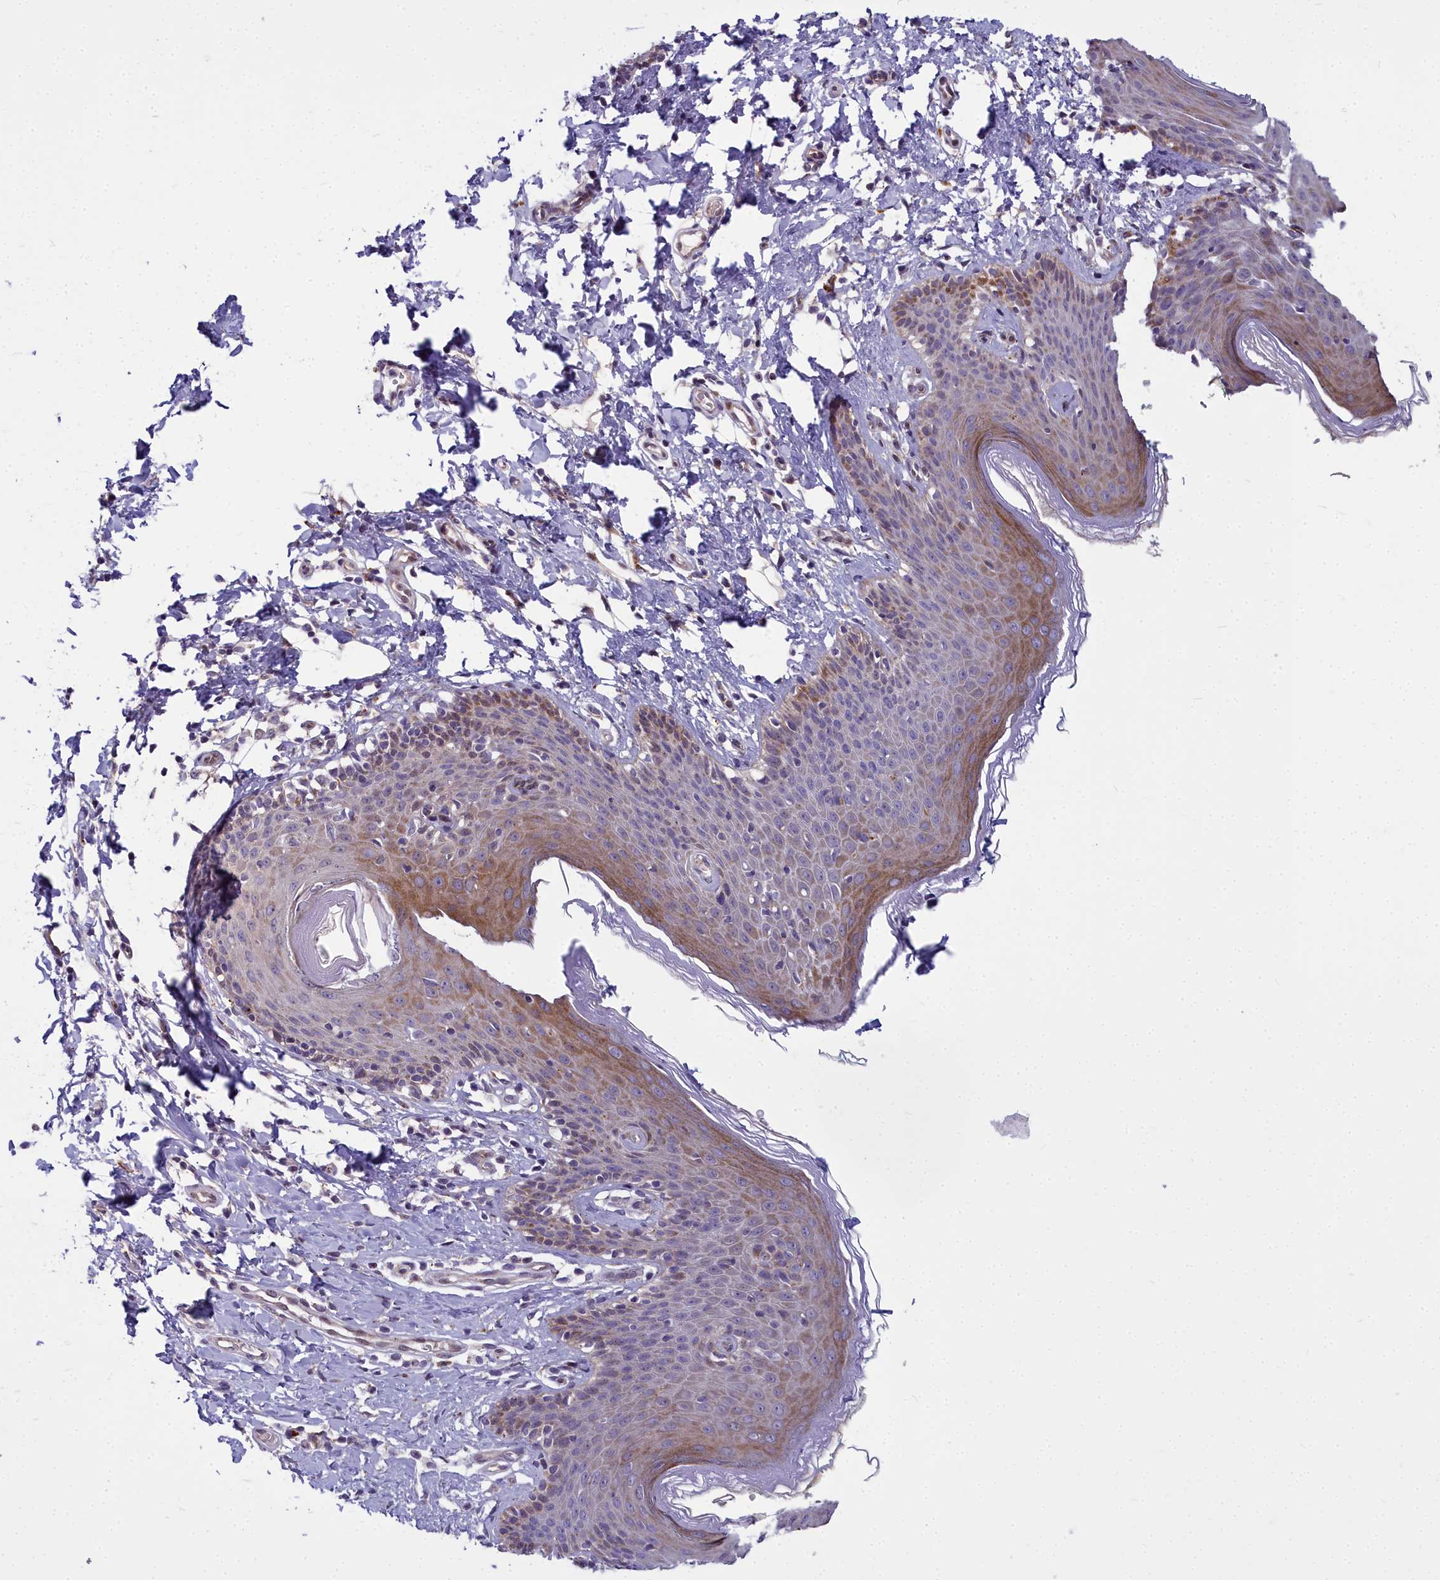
{"staining": {"intensity": "weak", "quantity": "25%-75%", "location": "cytoplasmic/membranous"}, "tissue": "skin", "cell_type": "Epidermal cells", "image_type": "normal", "snomed": [{"axis": "morphology", "description": "Normal tissue, NOS"}, {"axis": "topography", "description": "Vulva"}], "caption": "Immunohistochemical staining of normal human skin shows weak cytoplasmic/membranous protein positivity in approximately 25%-75% of epidermal cells. (Stains: DAB (3,3'-diaminobenzidine) in brown, nuclei in blue, Microscopy: brightfield microscopy at high magnification).", "gene": "WDPCP", "patient": {"sex": "female", "age": 66}}